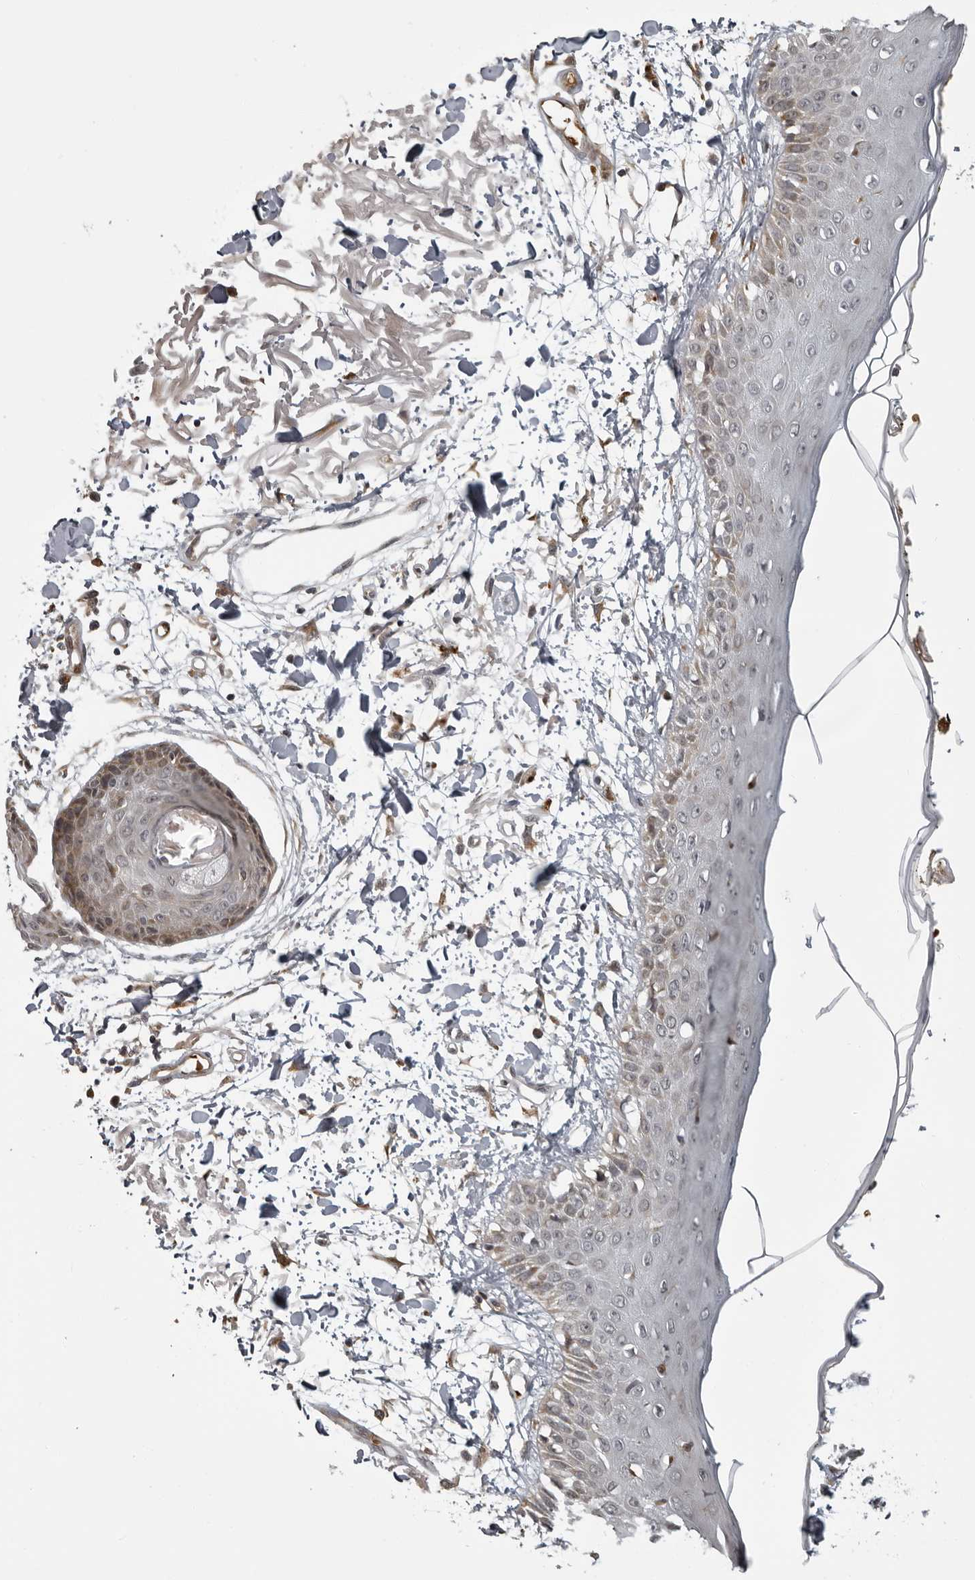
{"staining": {"intensity": "moderate", "quantity": "25%-75%", "location": "cytoplasmic/membranous"}, "tissue": "skin", "cell_type": "Fibroblasts", "image_type": "normal", "snomed": [{"axis": "morphology", "description": "Normal tissue, NOS"}, {"axis": "morphology", "description": "Squamous cell carcinoma, NOS"}, {"axis": "topography", "description": "Skin"}, {"axis": "topography", "description": "Peripheral nerve tissue"}], "caption": "Immunohistochemical staining of benign skin exhibits moderate cytoplasmic/membranous protein staining in approximately 25%-75% of fibroblasts. (IHC, brightfield microscopy, high magnification).", "gene": "THOP1", "patient": {"sex": "male", "age": 83}}